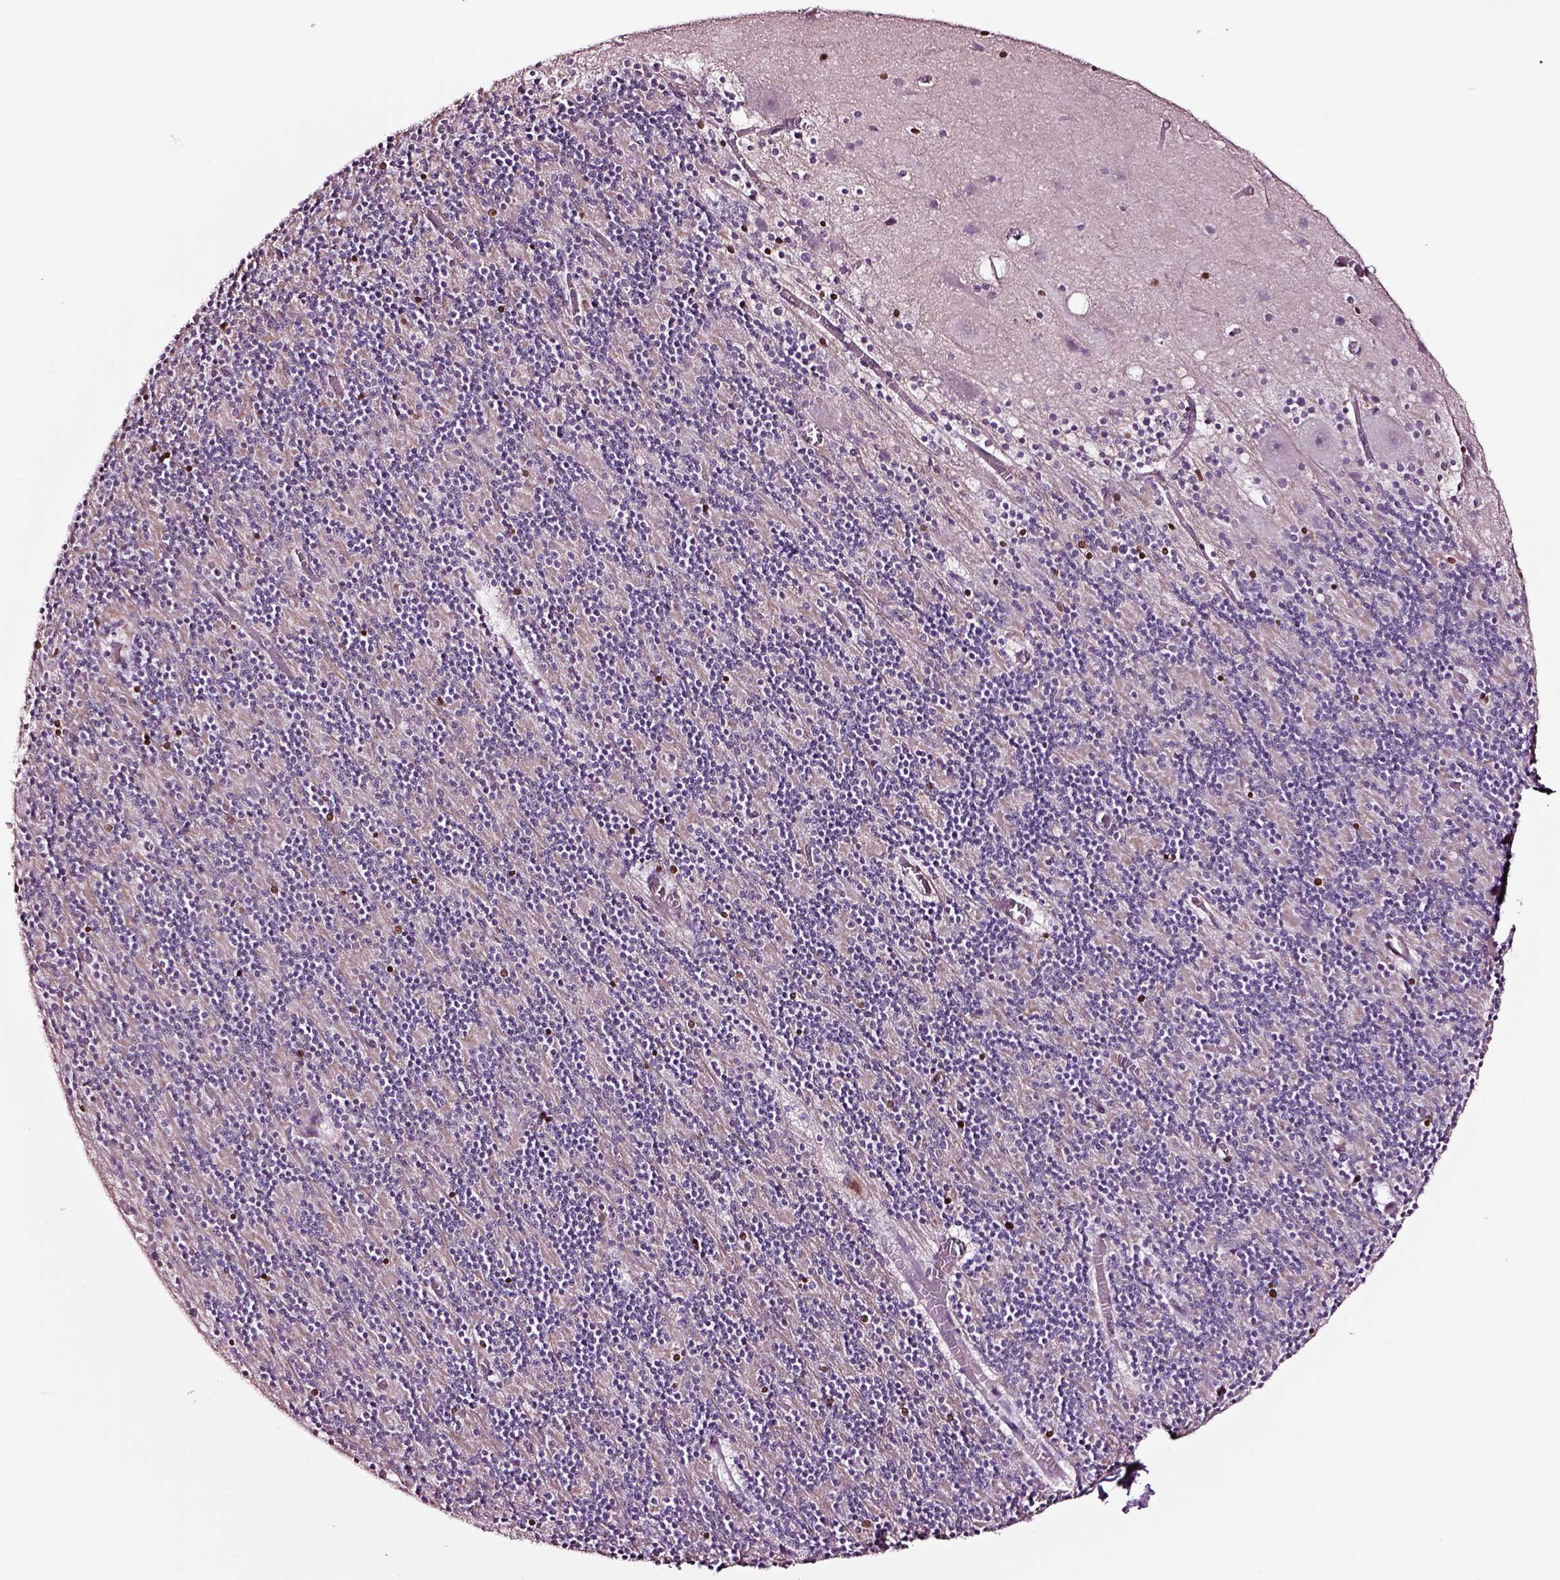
{"staining": {"intensity": "strong", "quantity": "<25%", "location": "nuclear"}, "tissue": "cerebellum", "cell_type": "Cells in granular layer", "image_type": "normal", "snomed": [{"axis": "morphology", "description": "Normal tissue, NOS"}, {"axis": "topography", "description": "Cerebellum"}], "caption": "Immunohistochemistry (IHC) of unremarkable human cerebellum reveals medium levels of strong nuclear expression in about <25% of cells in granular layer.", "gene": "SOX10", "patient": {"sex": "male", "age": 70}}